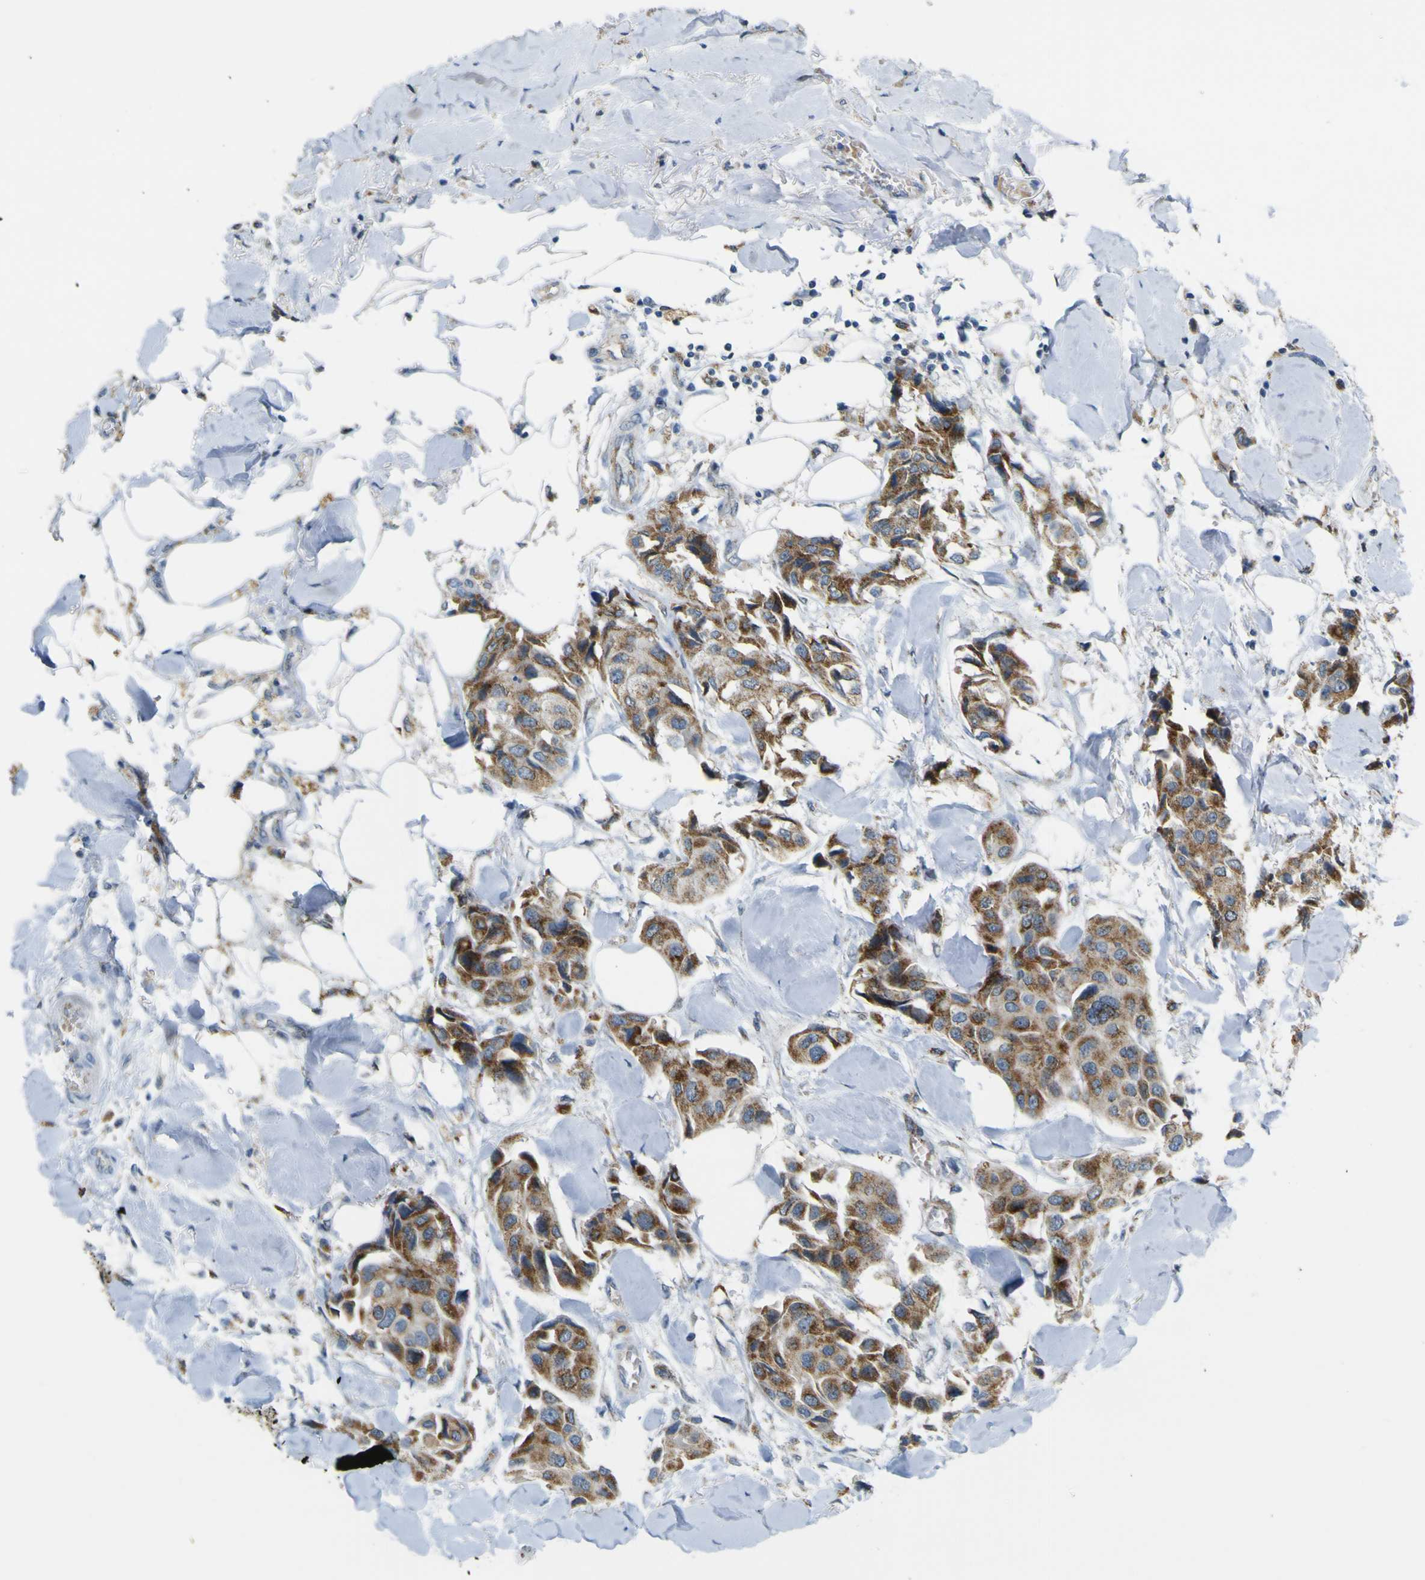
{"staining": {"intensity": "moderate", "quantity": ">75%", "location": "cytoplasmic/membranous"}, "tissue": "breast cancer", "cell_type": "Tumor cells", "image_type": "cancer", "snomed": [{"axis": "morphology", "description": "Duct carcinoma"}, {"axis": "topography", "description": "Breast"}], "caption": "The photomicrograph demonstrates a brown stain indicating the presence of a protein in the cytoplasmic/membranous of tumor cells in breast infiltrating ductal carcinoma.", "gene": "ACBD5", "patient": {"sex": "female", "age": 80}}